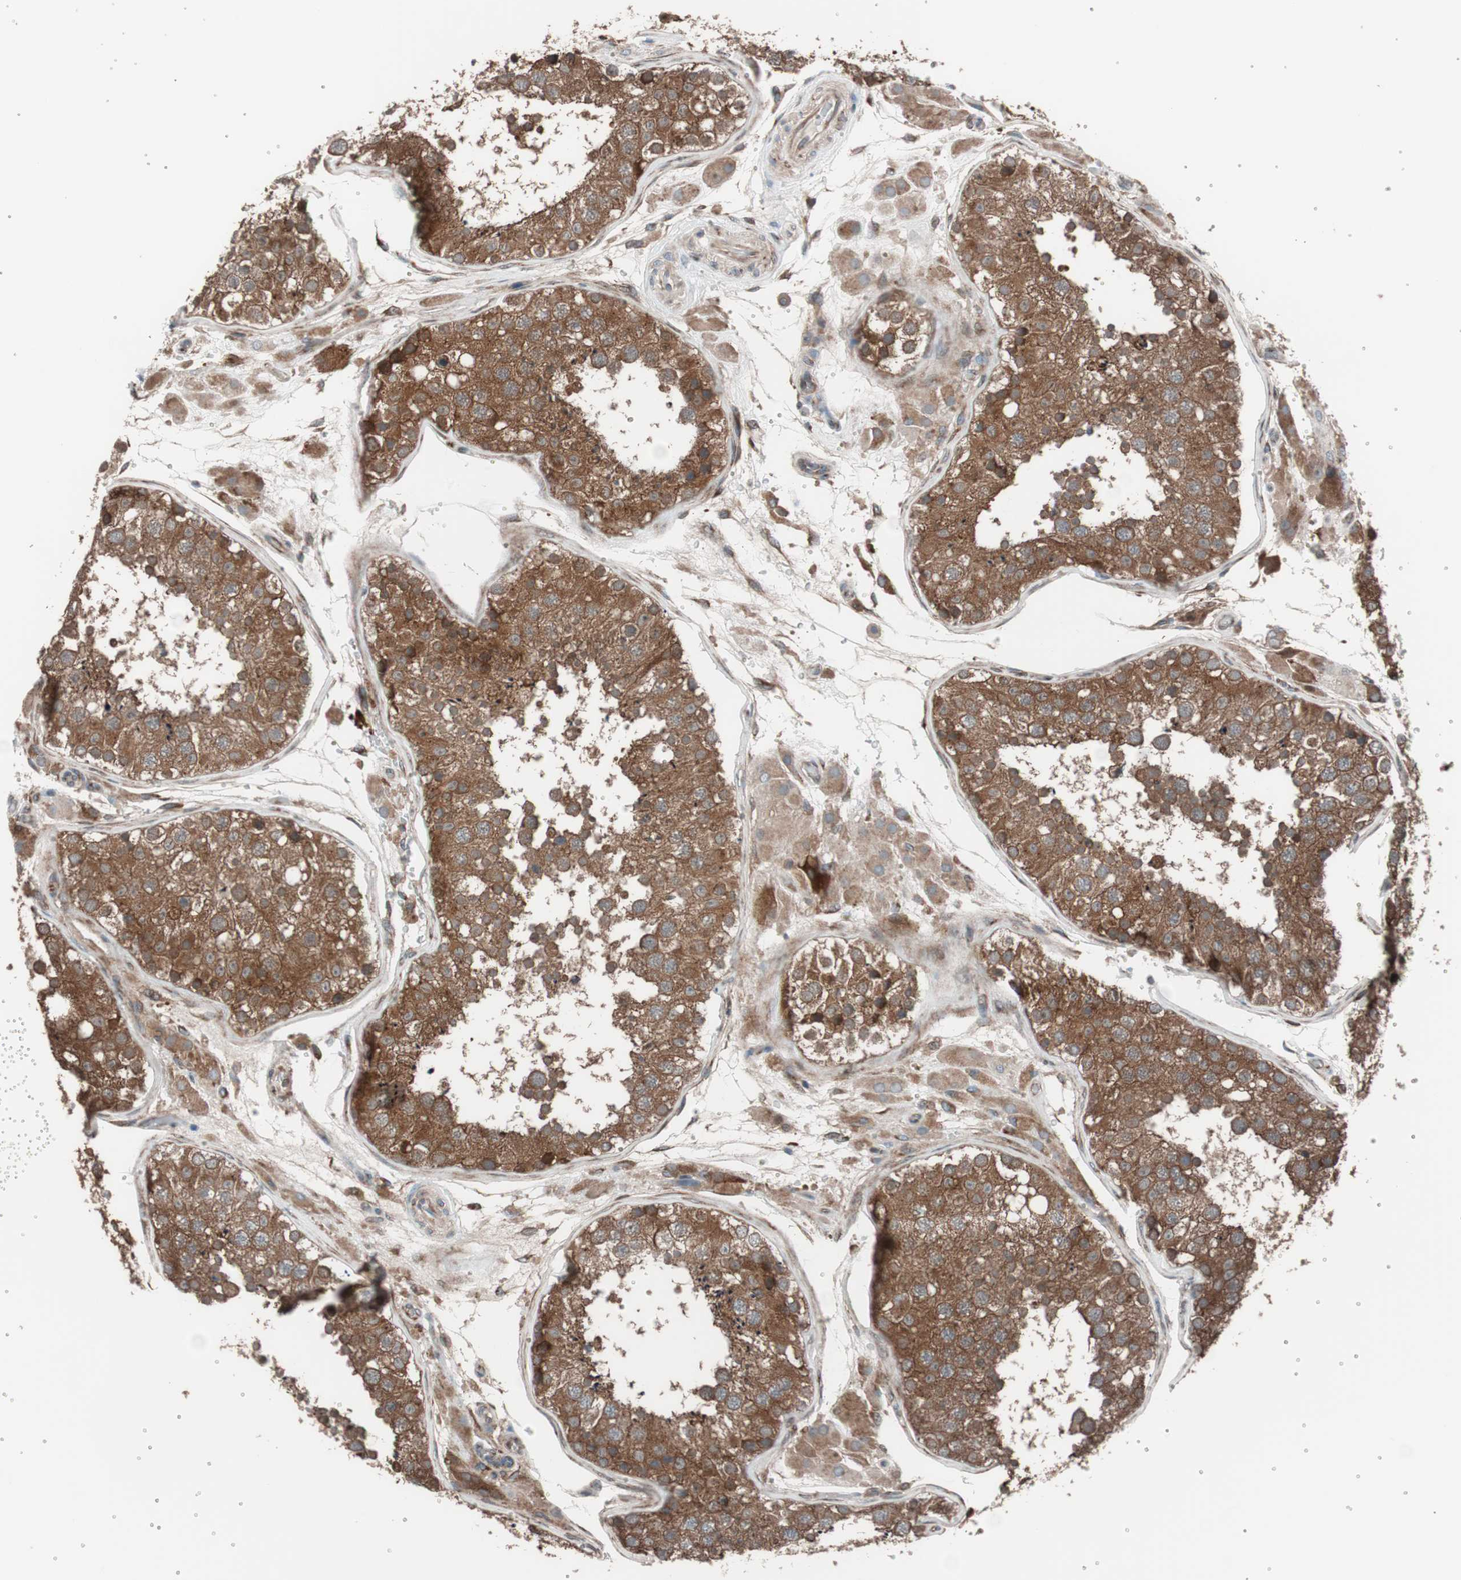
{"staining": {"intensity": "moderate", "quantity": ">75%", "location": "cytoplasmic/membranous"}, "tissue": "testis", "cell_type": "Cells in seminiferous ducts", "image_type": "normal", "snomed": [{"axis": "morphology", "description": "Normal tissue, NOS"}, {"axis": "topography", "description": "Testis"}], "caption": "Normal testis demonstrates moderate cytoplasmic/membranous expression in approximately >75% of cells in seminiferous ducts.", "gene": "SEC31A", "patient": {"sex": "male", "age": 26}}